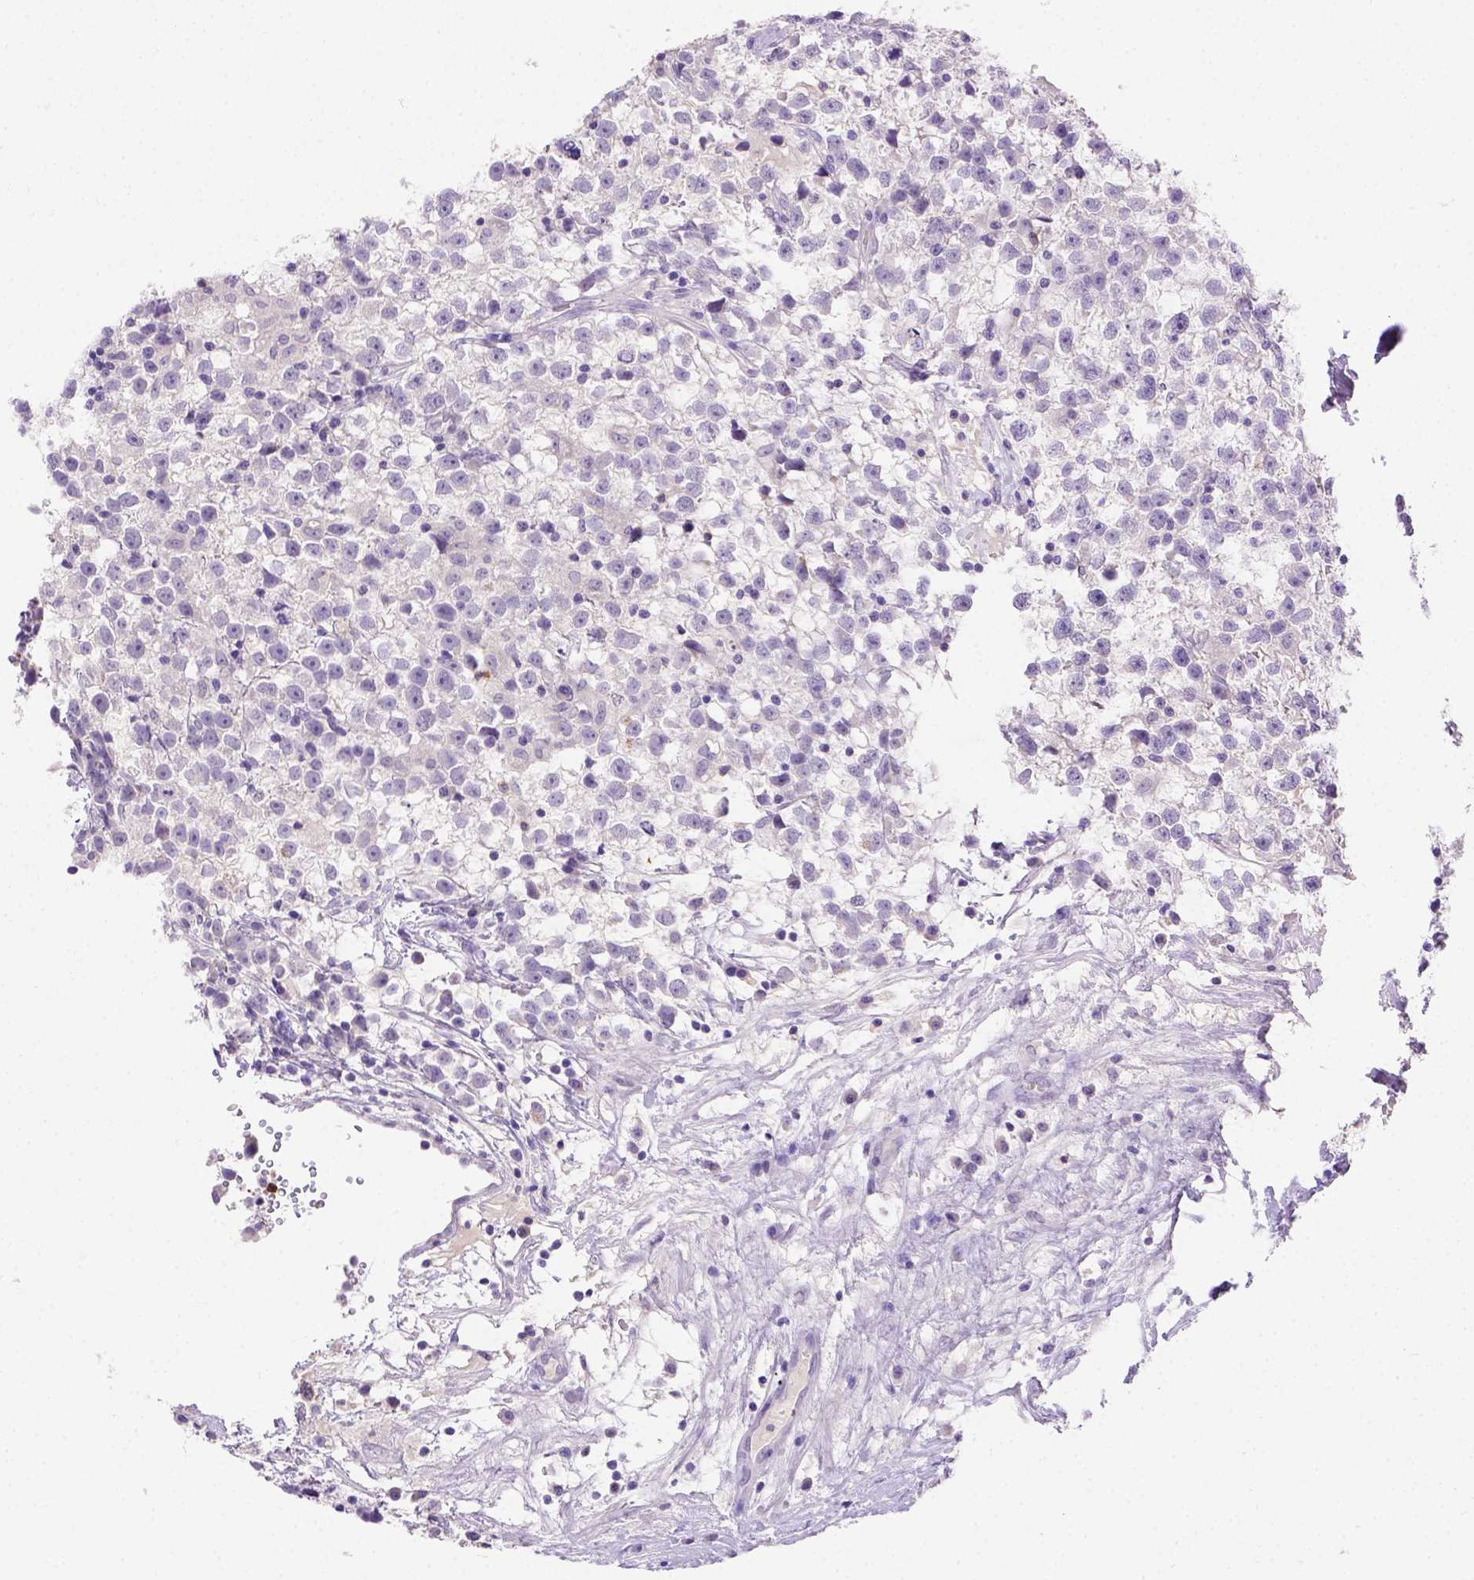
{"staining": {"intensity": "negative", "quantity": "none", "location": "none"}, "tissue": "testis cancer", "cell_type": "Tumor cells", "image_type": "cancer", "snomed": [{"axis": "morphology", "description": "Seminoma, NOS"}, {"axis": "topography", "description": "Testis"}], "caption": "Immunohistochemistry histopathology image of seminoma (testis) stained for a protein (brown), which displays no staining in tumor cells.", "gene": "B3GAT1", "patient": {"sex": "male", "age": 31}}